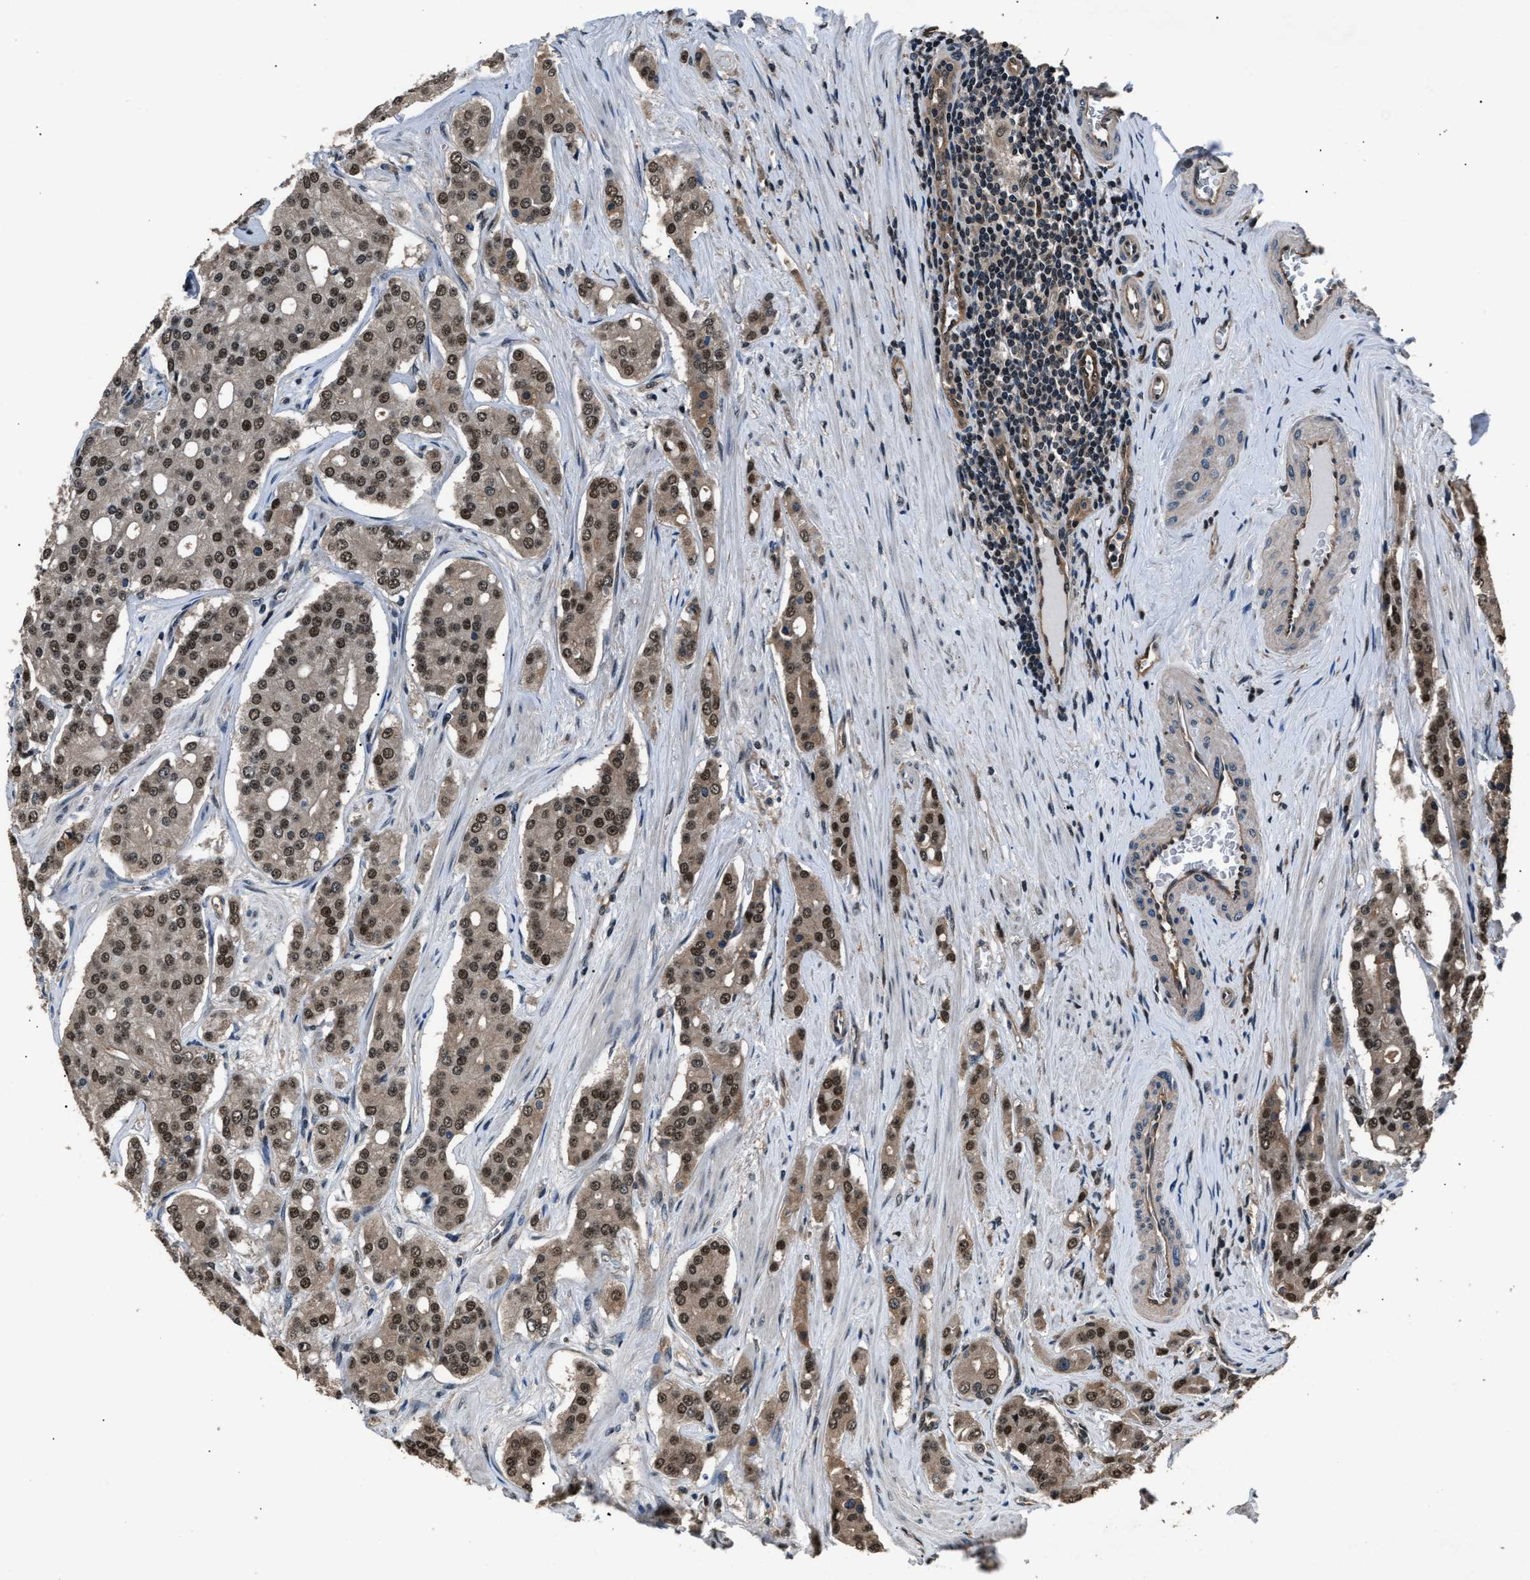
{"staining": {"intensity": "moderate", "quantity": ">75%", "location": "nuclear"}, "tissue": "prostate cancer", "cell_type": "Tumor cells", "image_type": "cancer", "snomed": [{"axis": "morphology", "description": "Adenocarcinoma, High grade"}, {"axis": "topography", "description": "Prostate"}], "caption": "The immunohistochemical stain shows moderate nuclear staining in tumor cells of prostate high-grade adenocarcinoma tissue. The protein of interest is shown in brown color, while the nuclei are stained blue.", "gene": "DFFA", "patient": {"sex": "male", "age": 71}}